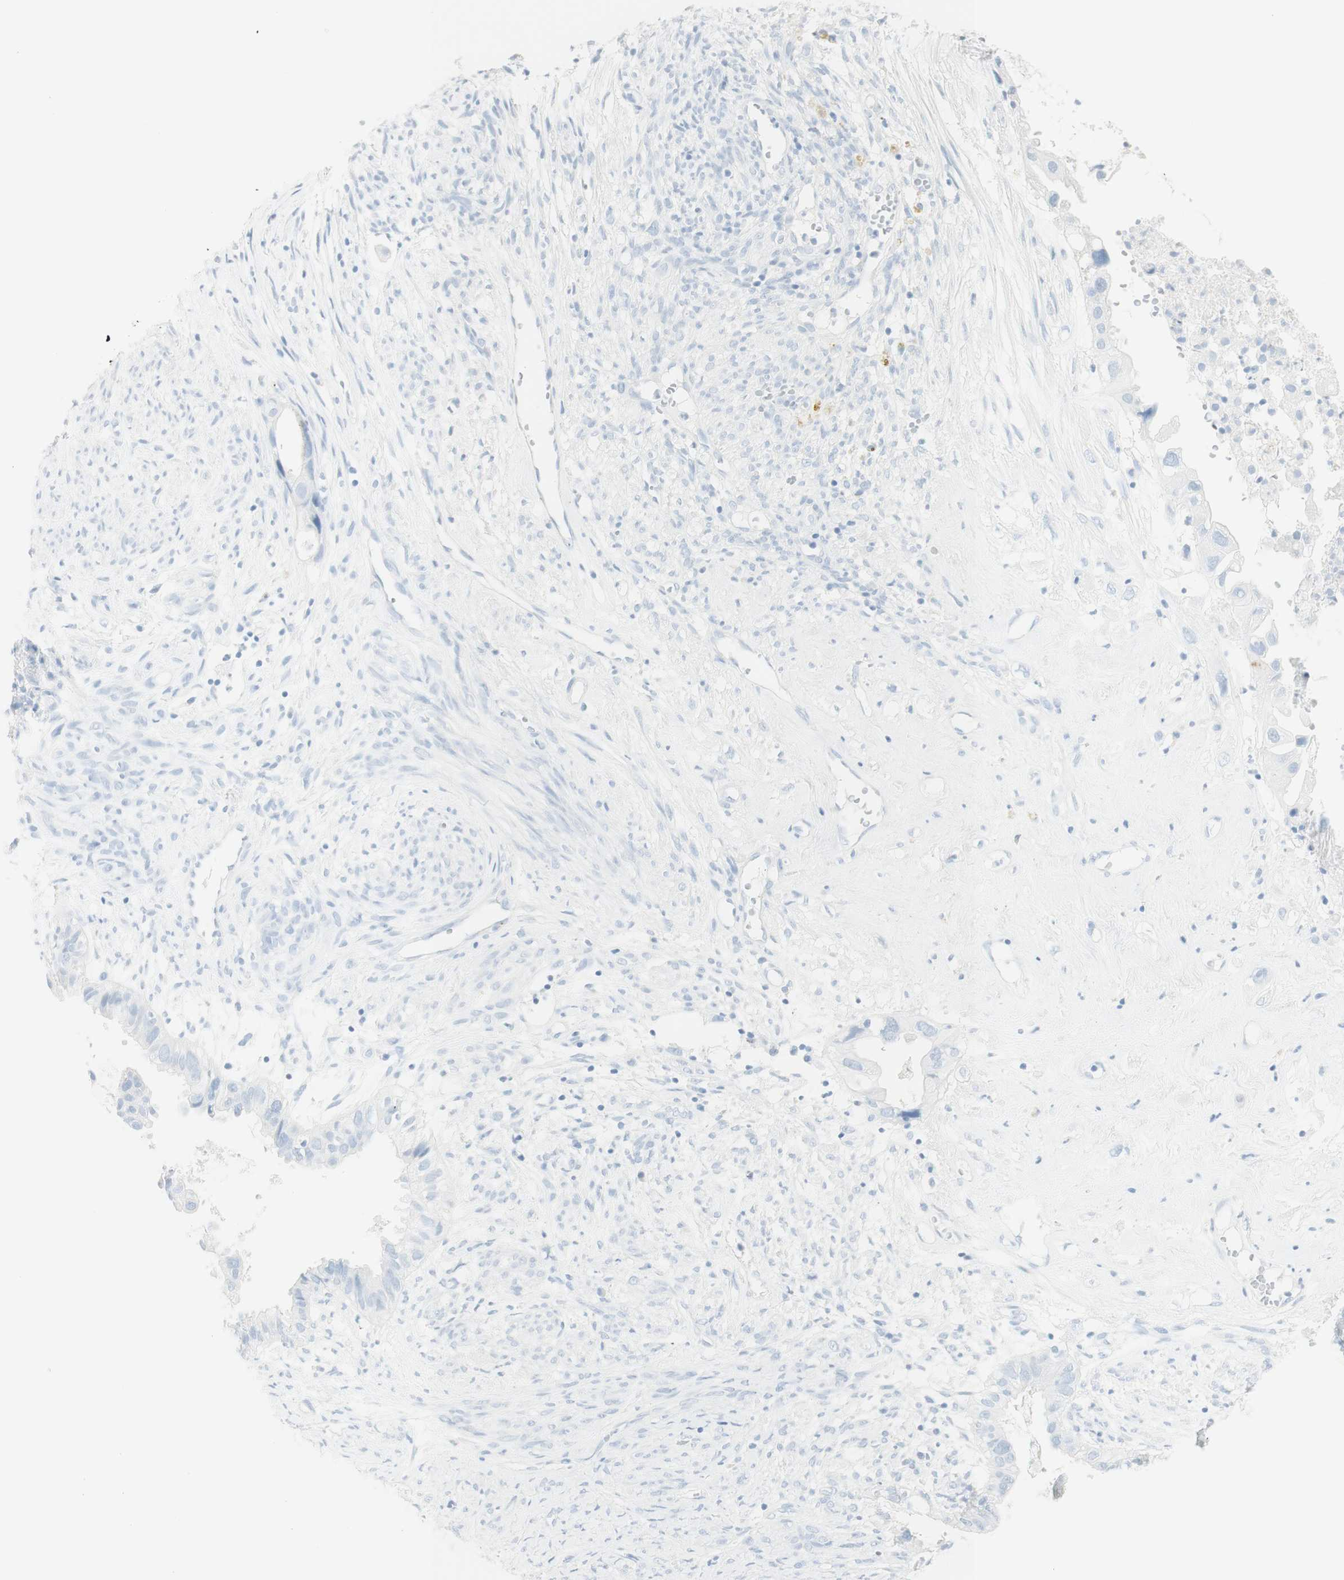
{"staining": {"intensity": "negative", "quantity": "none", "location": "none"}, "tissue": "cervical cancer", "cell_type": "Tumor cells", "image_type": "cancer", "snomed": [{"axis": "morphology", "description": "Normal tissue, NOS"}, {"axis": "morphology", "description": "Adenocarcinoma, NOS"}, {"axis": "topography", "description": "Cervix"}, {"axis": "topography", "description": "Endometrium"}], "caption": "This is a histopathology image of immunohistochemistry staining of adenocarcinoma (cervical), which shows no positivity in tumor cells. The staining was performed using DAB (3,3'-diaminobenzidine) to visualize the protein expression in brown, while the nuclei were stained in blue with hematoxylin (Magnification: 20x).", "gene": "NAPSA", "patient": {"sex": "female", "age": 86}}